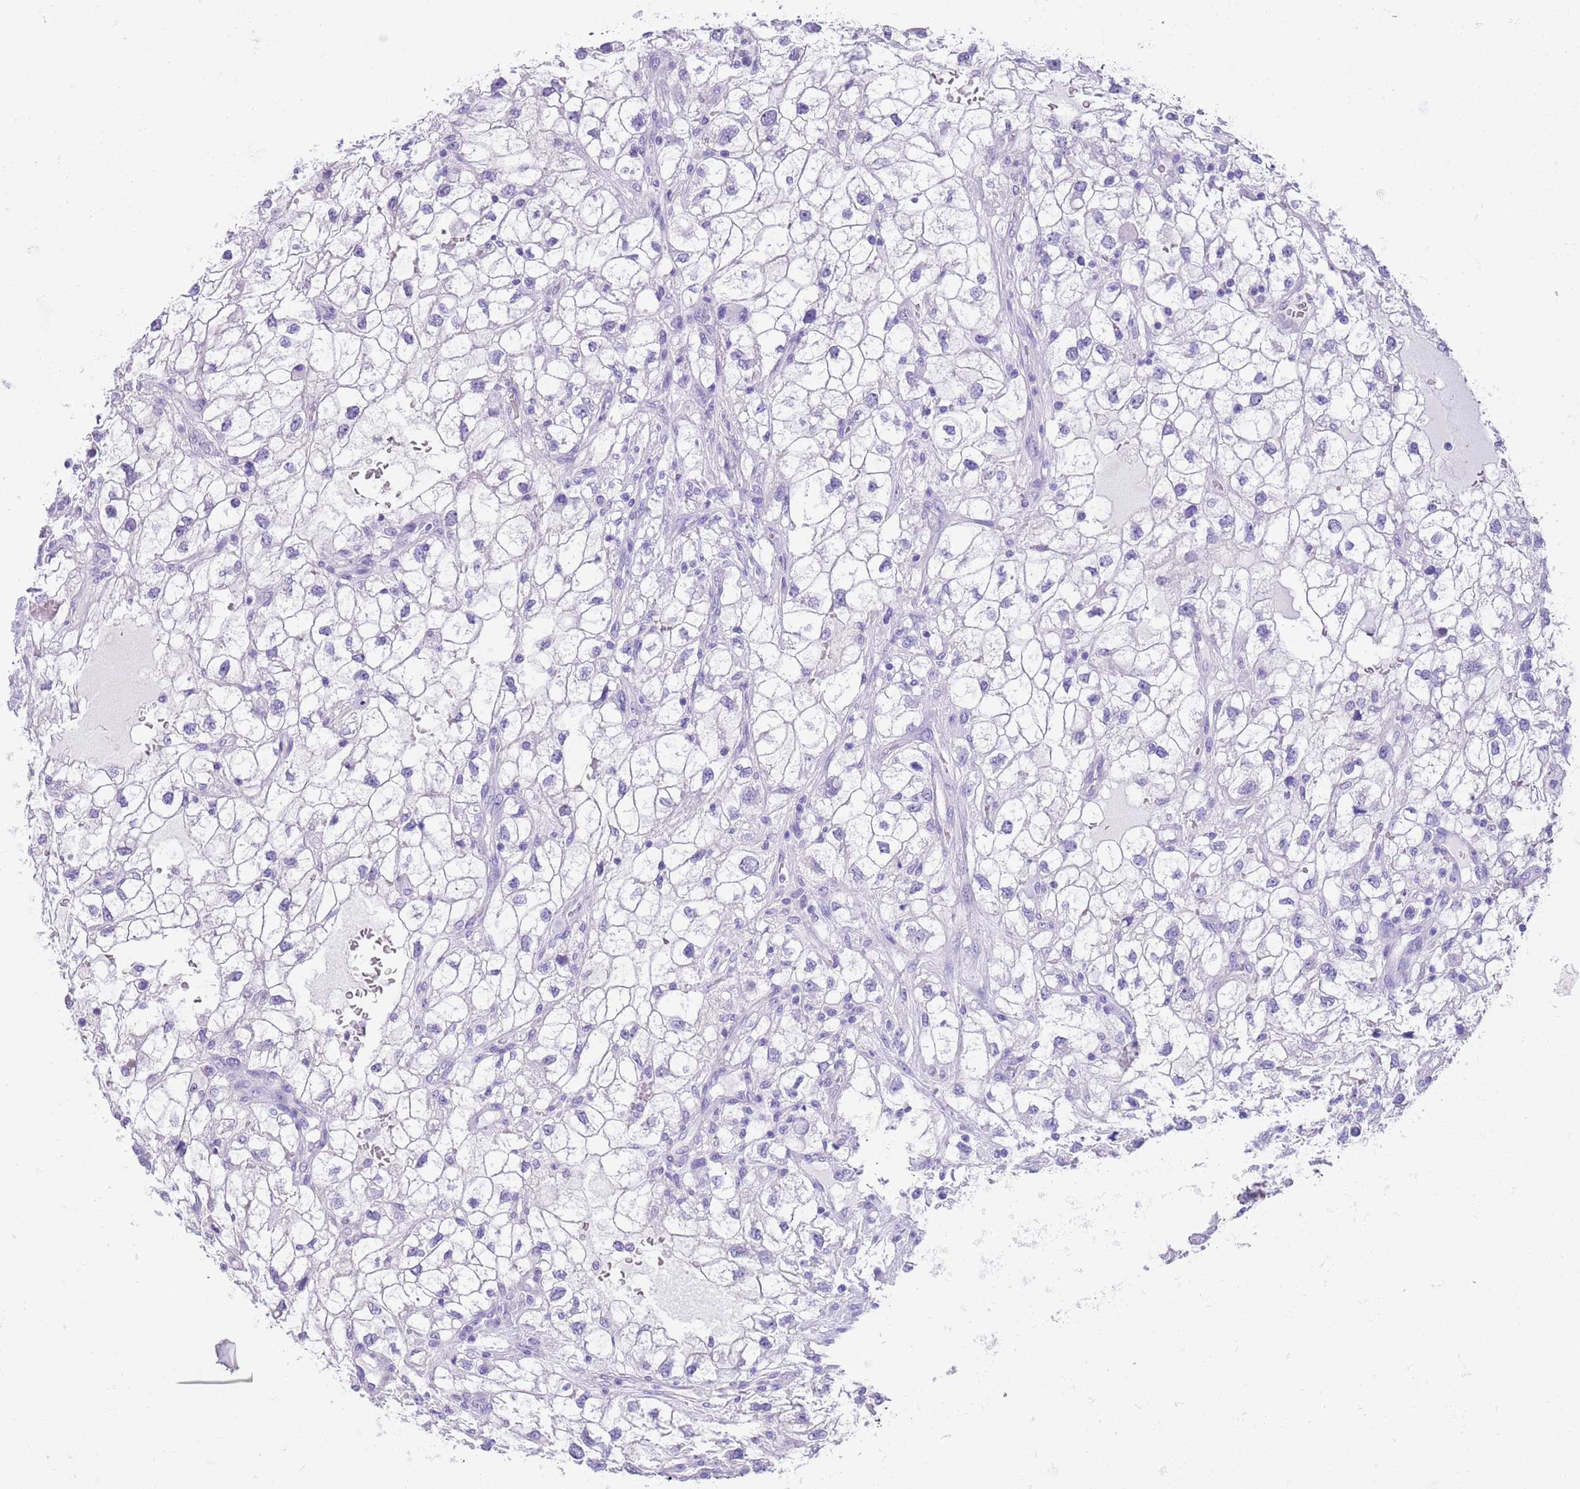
{"staining": {"intensity": "negative", "quantity": "none", "location": "none"}, "tissue": "renal cancer", "cell_type": "Tumor cells", "image_type": "cancer", "snomed": [{"axis": "morphology", "description": "Adenocarcinoma, NOS"}, {"axis": "topography", "description": "Kidney"}], "caption": "This is an immunohistochemistry (IHC) image of human renal adenocarcinoma. There is no positivity in tumor cells.", "gene": "TMEM185B", "patient": {"sex": "male", "age": 59}}